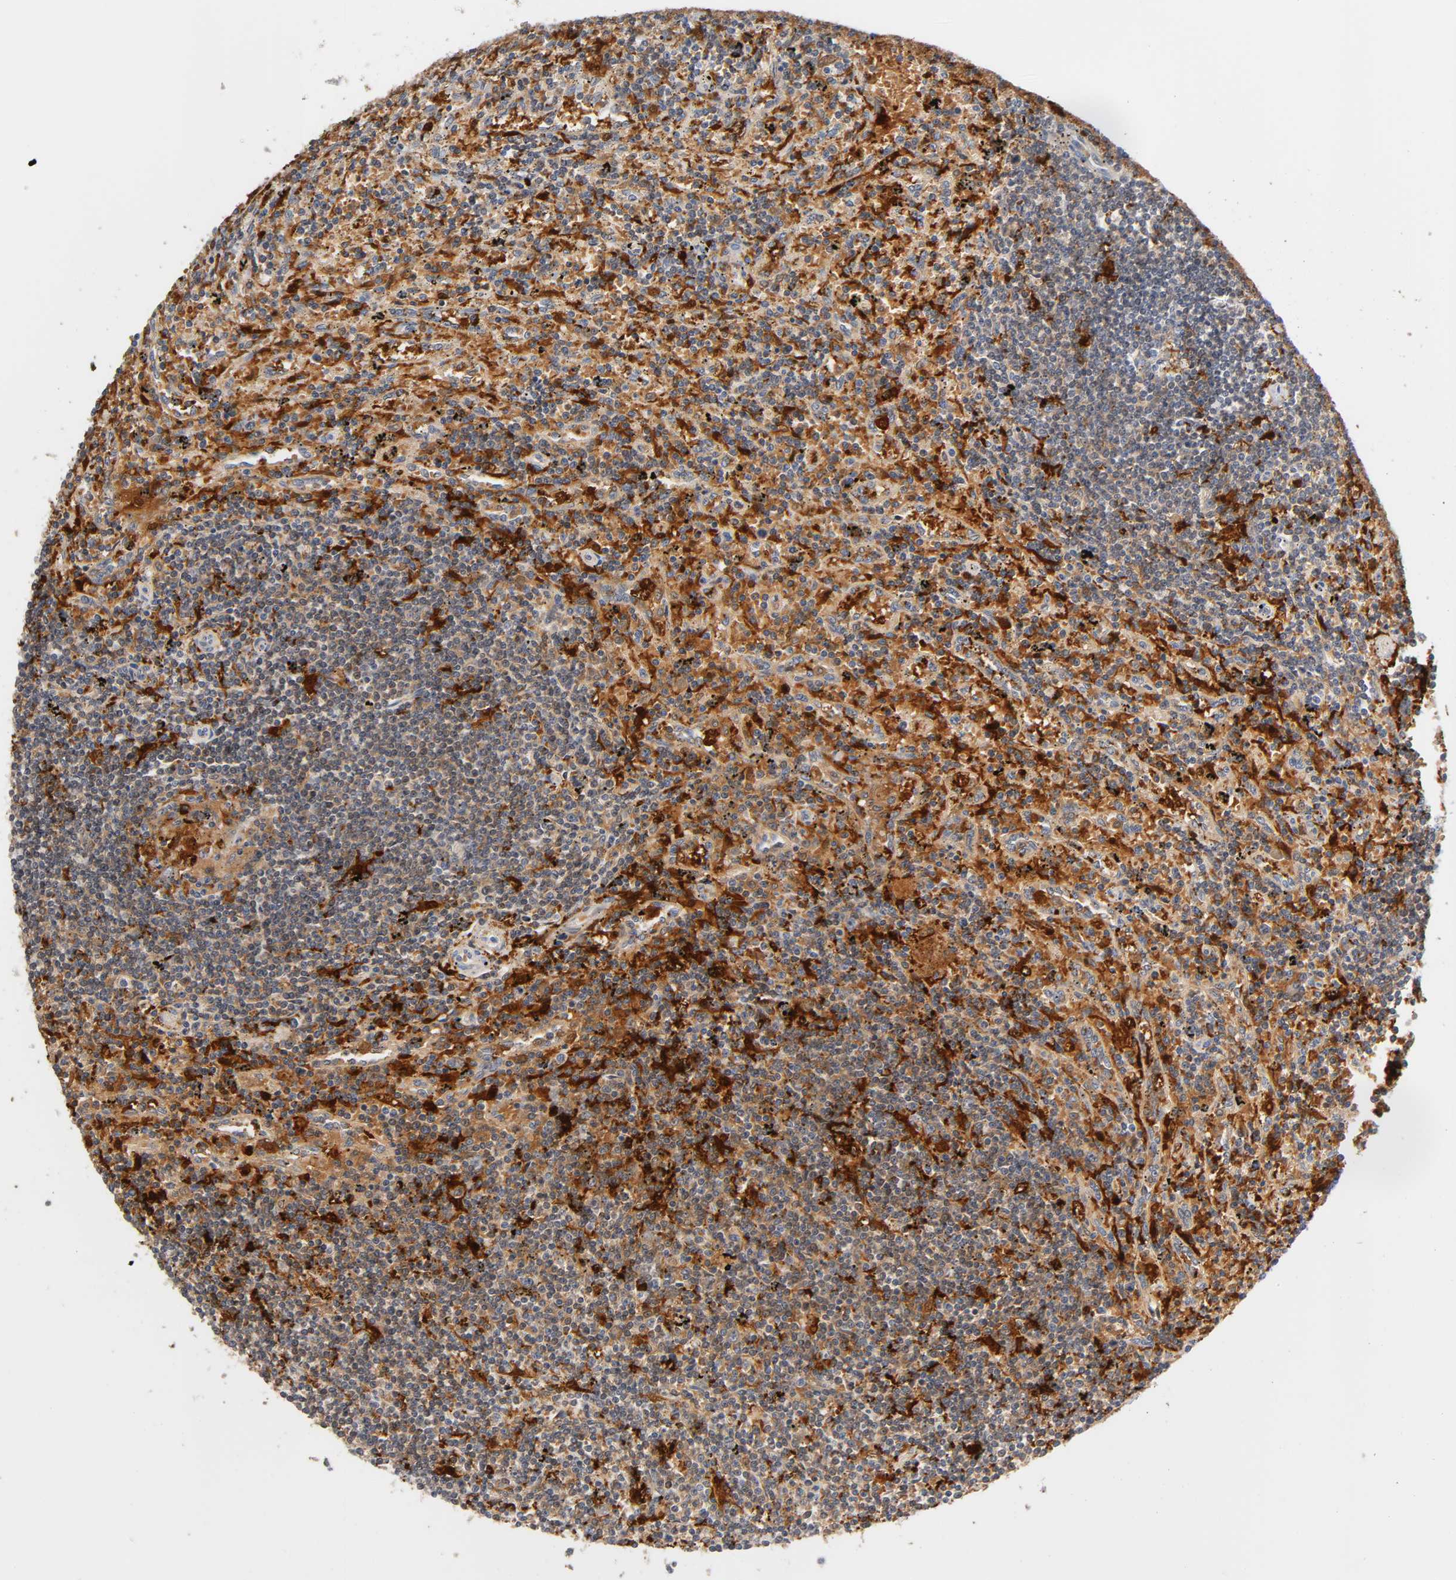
{"staining": {"intensity": "moderate", "quantity": "25%-75%", "location": "cytoplasmic/membranous"}, "tissue": "lymphoma", "cell_type": "Tumor cells", "image_type": "cancer", "snomed": [{"axis": "morphology", "description": "Malignant lymphoma, non-Hodgkin's type, Low grade"}, {"axis": "topography", "description": "Spleen"}], "caption": "A micrograph of lymphoma stained for a protein shows moderate cytoplasmic/membranous brown staining in tumor cells.", "gene": "IL18", "patient": {"sex": "male", "age": 76}}